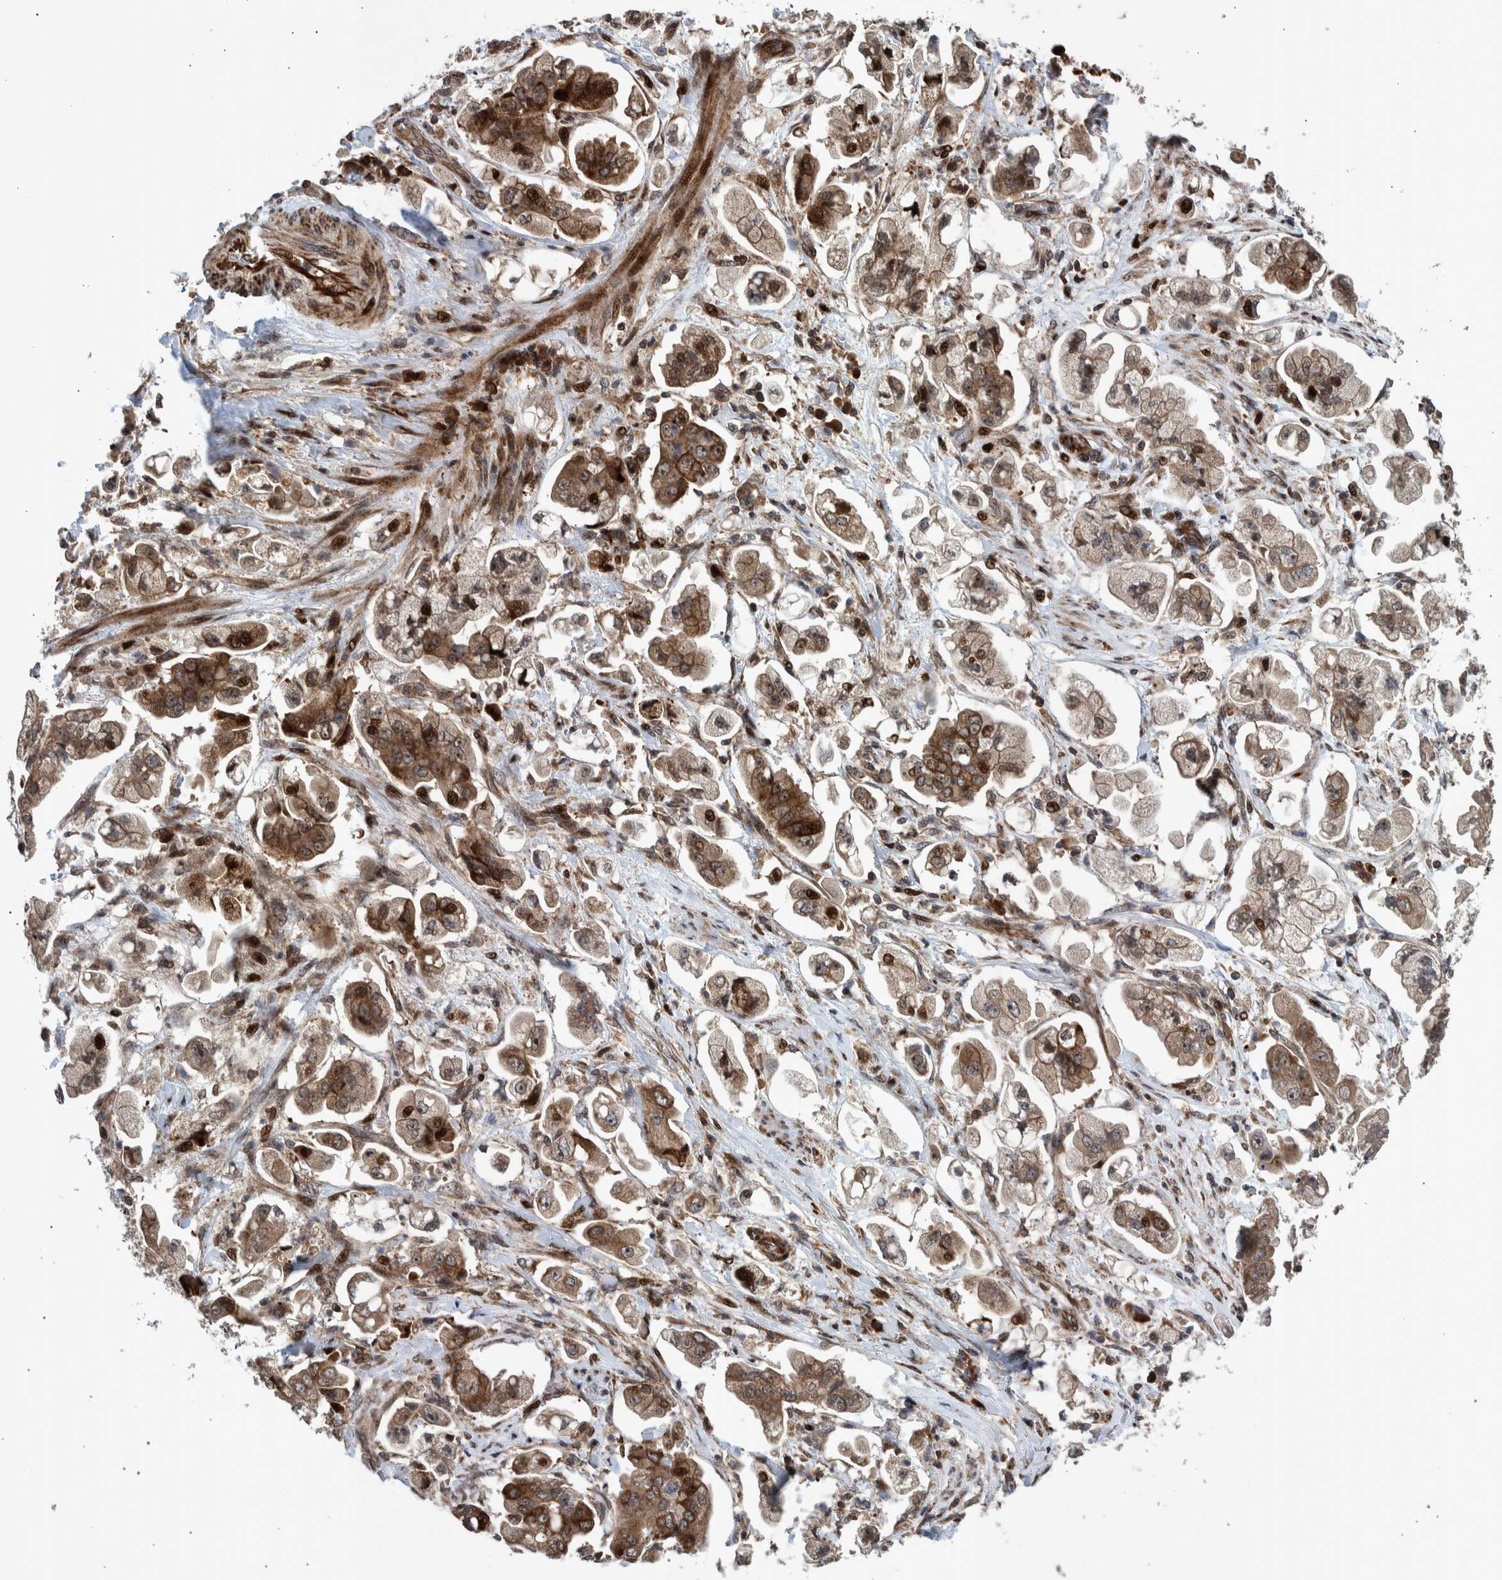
{"staining": {"intensity": "moderate", "quantity": ">75%", "location": "cytoplasmic/membranous,nuclear"}, "tissue": "stomach cancer", "cell_type": "Tumor cells", "image_type": "cancer", "snomed": [{"axis": "morphology", "description": "Adenocarcinoma, NOS"}, {"axis": "topography", "description": "Stomach"}], "caption": "Tumor cells display medium levels of moderate cytoplasmic/membranous and nuclear expression in about >75% of cells in stomach adenocarcinoma.", "gene": "SHISA6", "patient": {"sex": "male", "age": 62}}